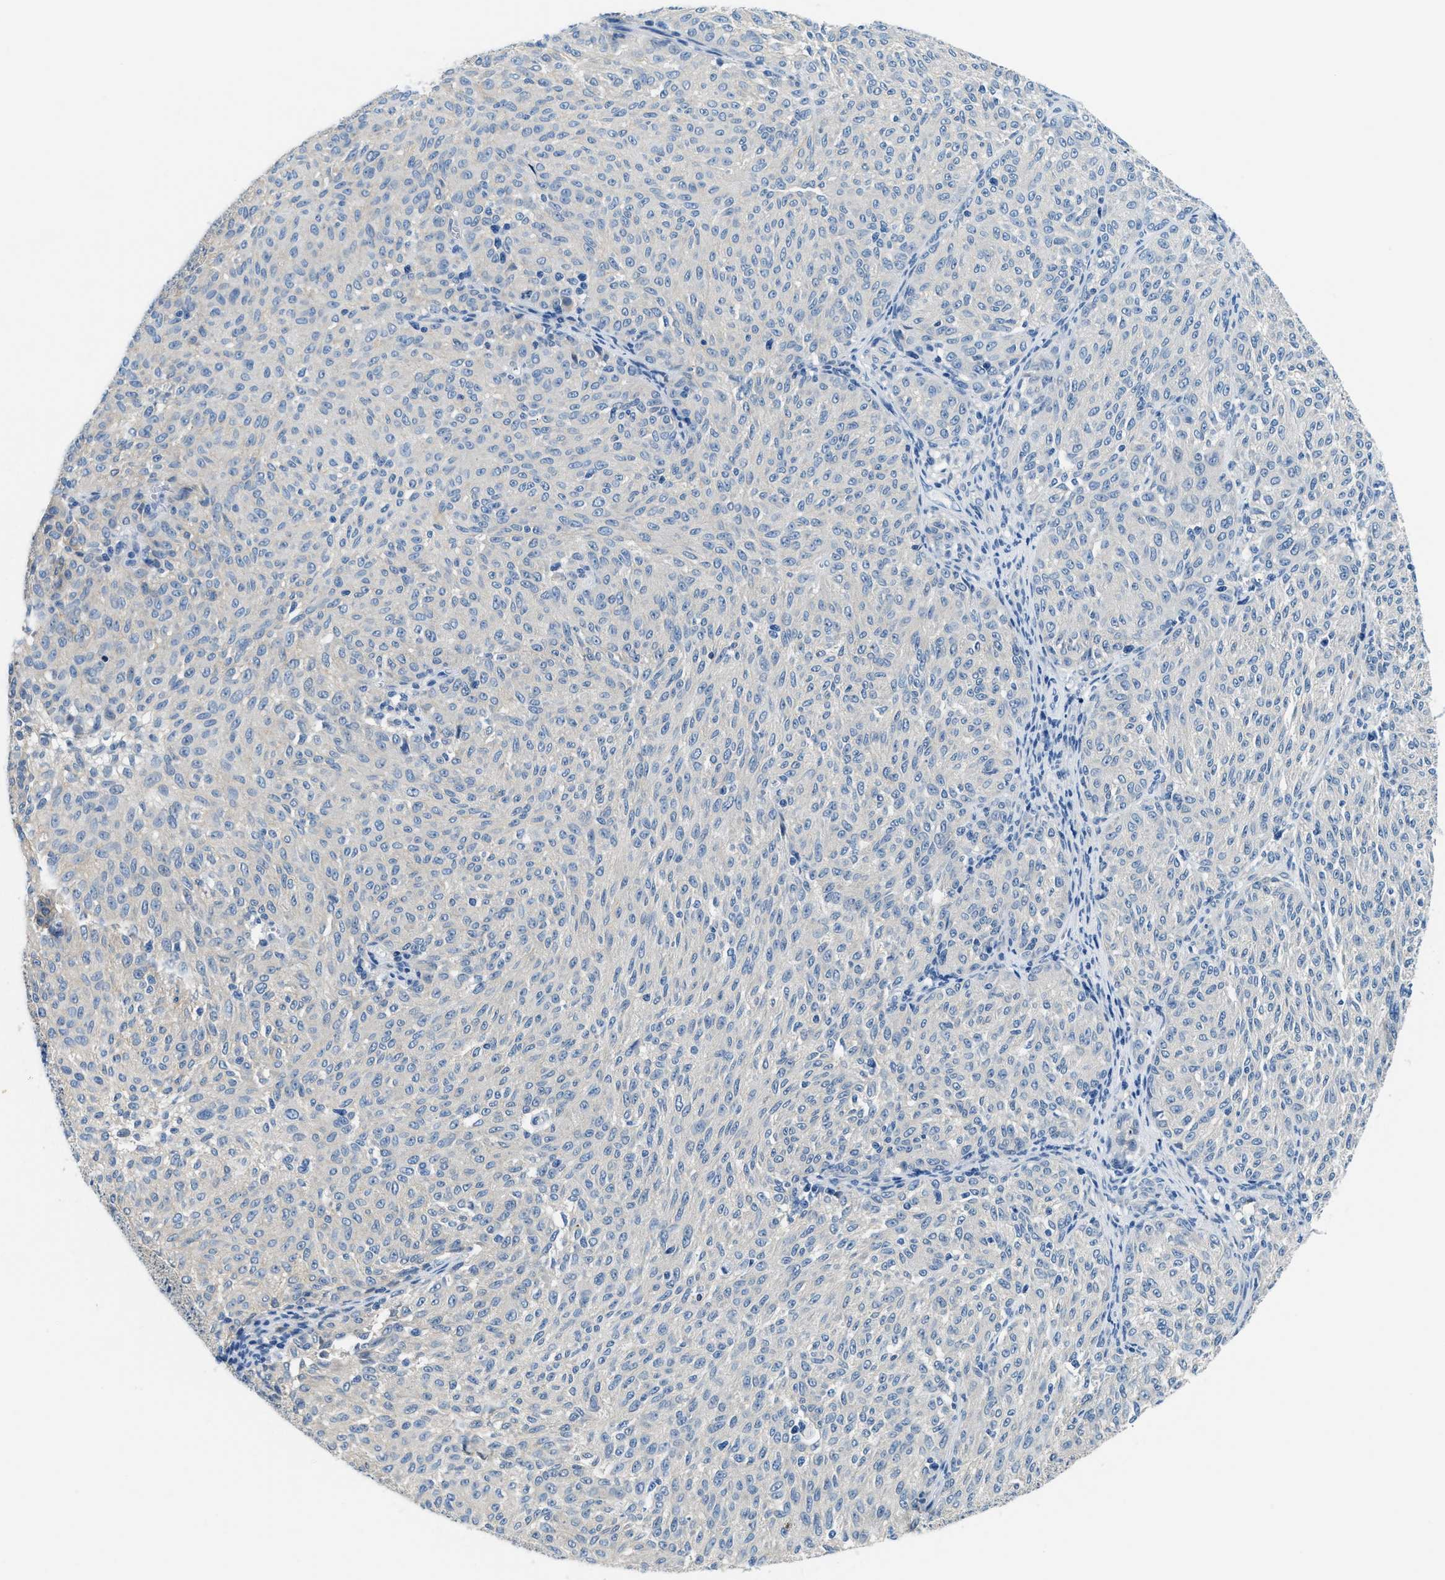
{"staining": {"intensity": "negative", "quantity": "none", "location": "none"}, "tissue": "melanoma", "cell_type": "Tumor cells", "image_type": "cancer", "snomed": [{"axis": "morphology", "description": "Malignant melanoma, NOS"}, {"axis": "topography", "description": "Skin"}], "caption": "There is no significant staining in tumor cells of malignant melanoma.", "gene": "CLDN18", "patient": {"sex": "female", "age": 72}}